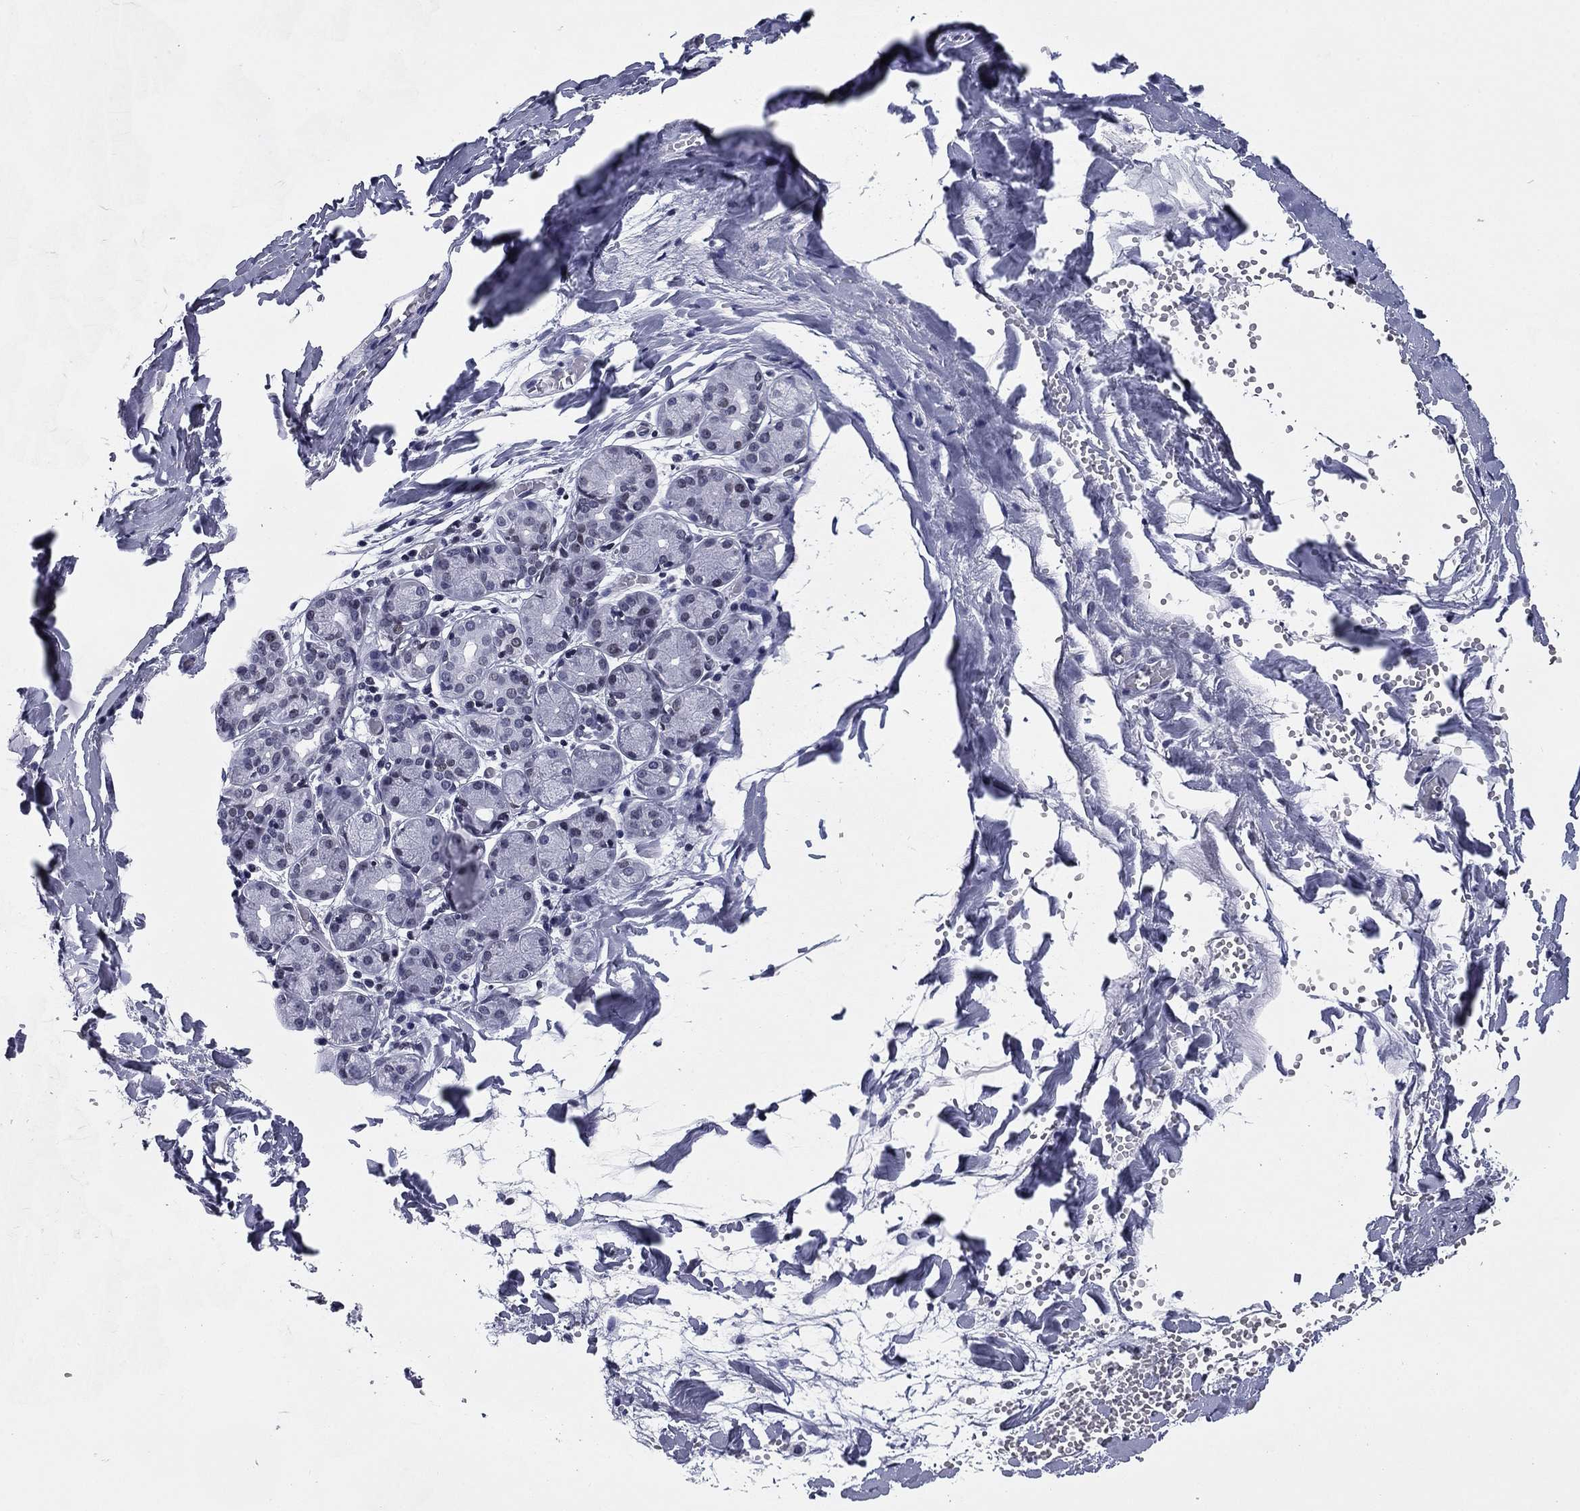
{"staining": {"intensity": "negative", "quantity": "none", "location": "none"}, "tissue": "salivary gland", "cell_type": "Glandular cells", "image_type": "normal", "snomed": [{"axis": "morphology", "description": "Normal tissue, NOS"}, {"axis": "topography", "description": "Salivary gland"}, {"axis": "topography", "description": "Peripheral nerve tissue"}], "caption": "High magnification brightfield microscopy of unremarkable salivary gland stained with DAB (brown) and counterstained with hematoxylin (blue): glandular cells show no significant staining.", "gene": "CCDC144A", "patient": {"sex": "female", "age": 24}}